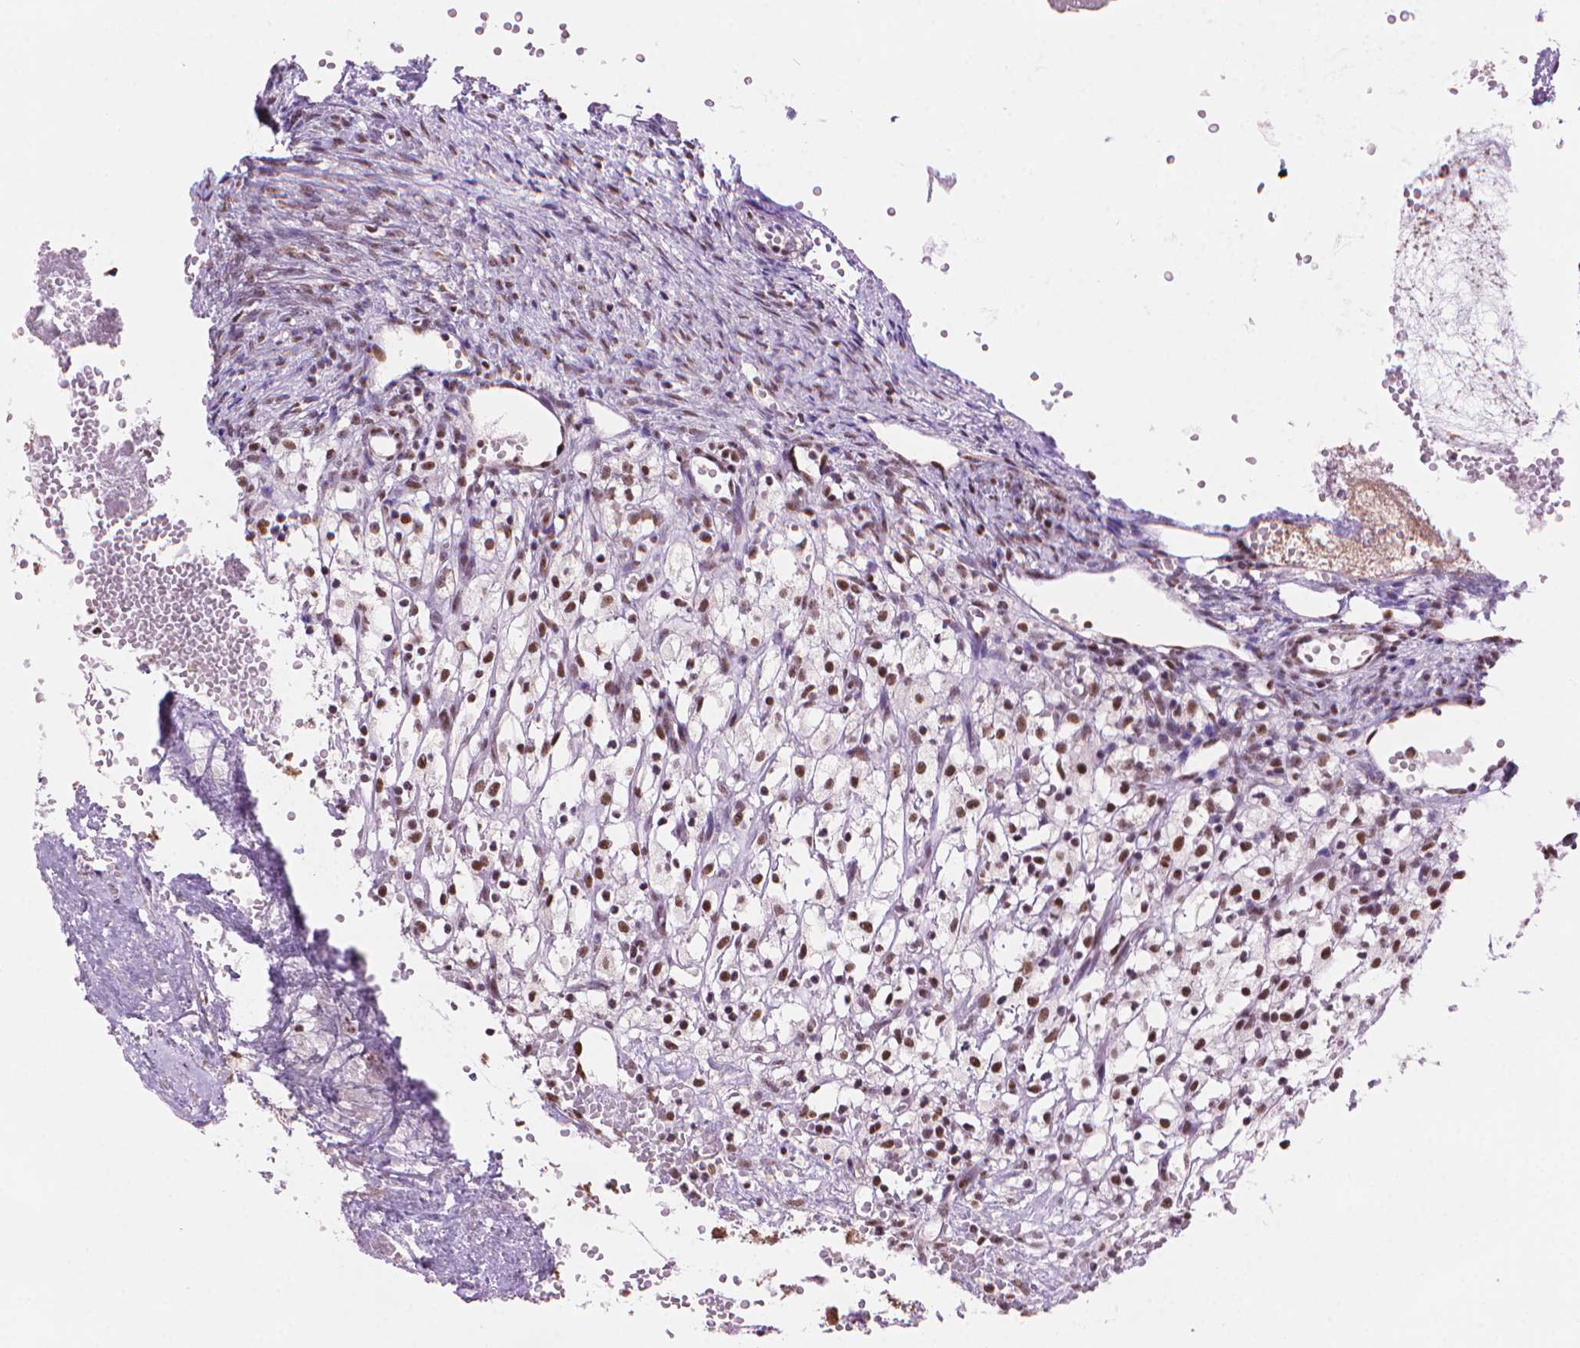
{"staining": {"intensity": "weak", "quantity": "25%-75%", "location": "nuclear"}, "tissue": "ovary", "cell_type": "Ovarian stroma cells", "image_type": "normal", "snomed": [{"axis": "morphology", "description": "Normal tissue, NOS"}, {"axis": "topography", "description": "Ovary"}], "caption": "Immunohistochemistry (IHC) histopathology image of benign human ovary stained for a protein (brown), which shows low levels of weak nuclear positivity in about 25%-75% of ovarian stroma cells.", "gene": "UBN1", "patient": {"sex": "female", "age": 46}}